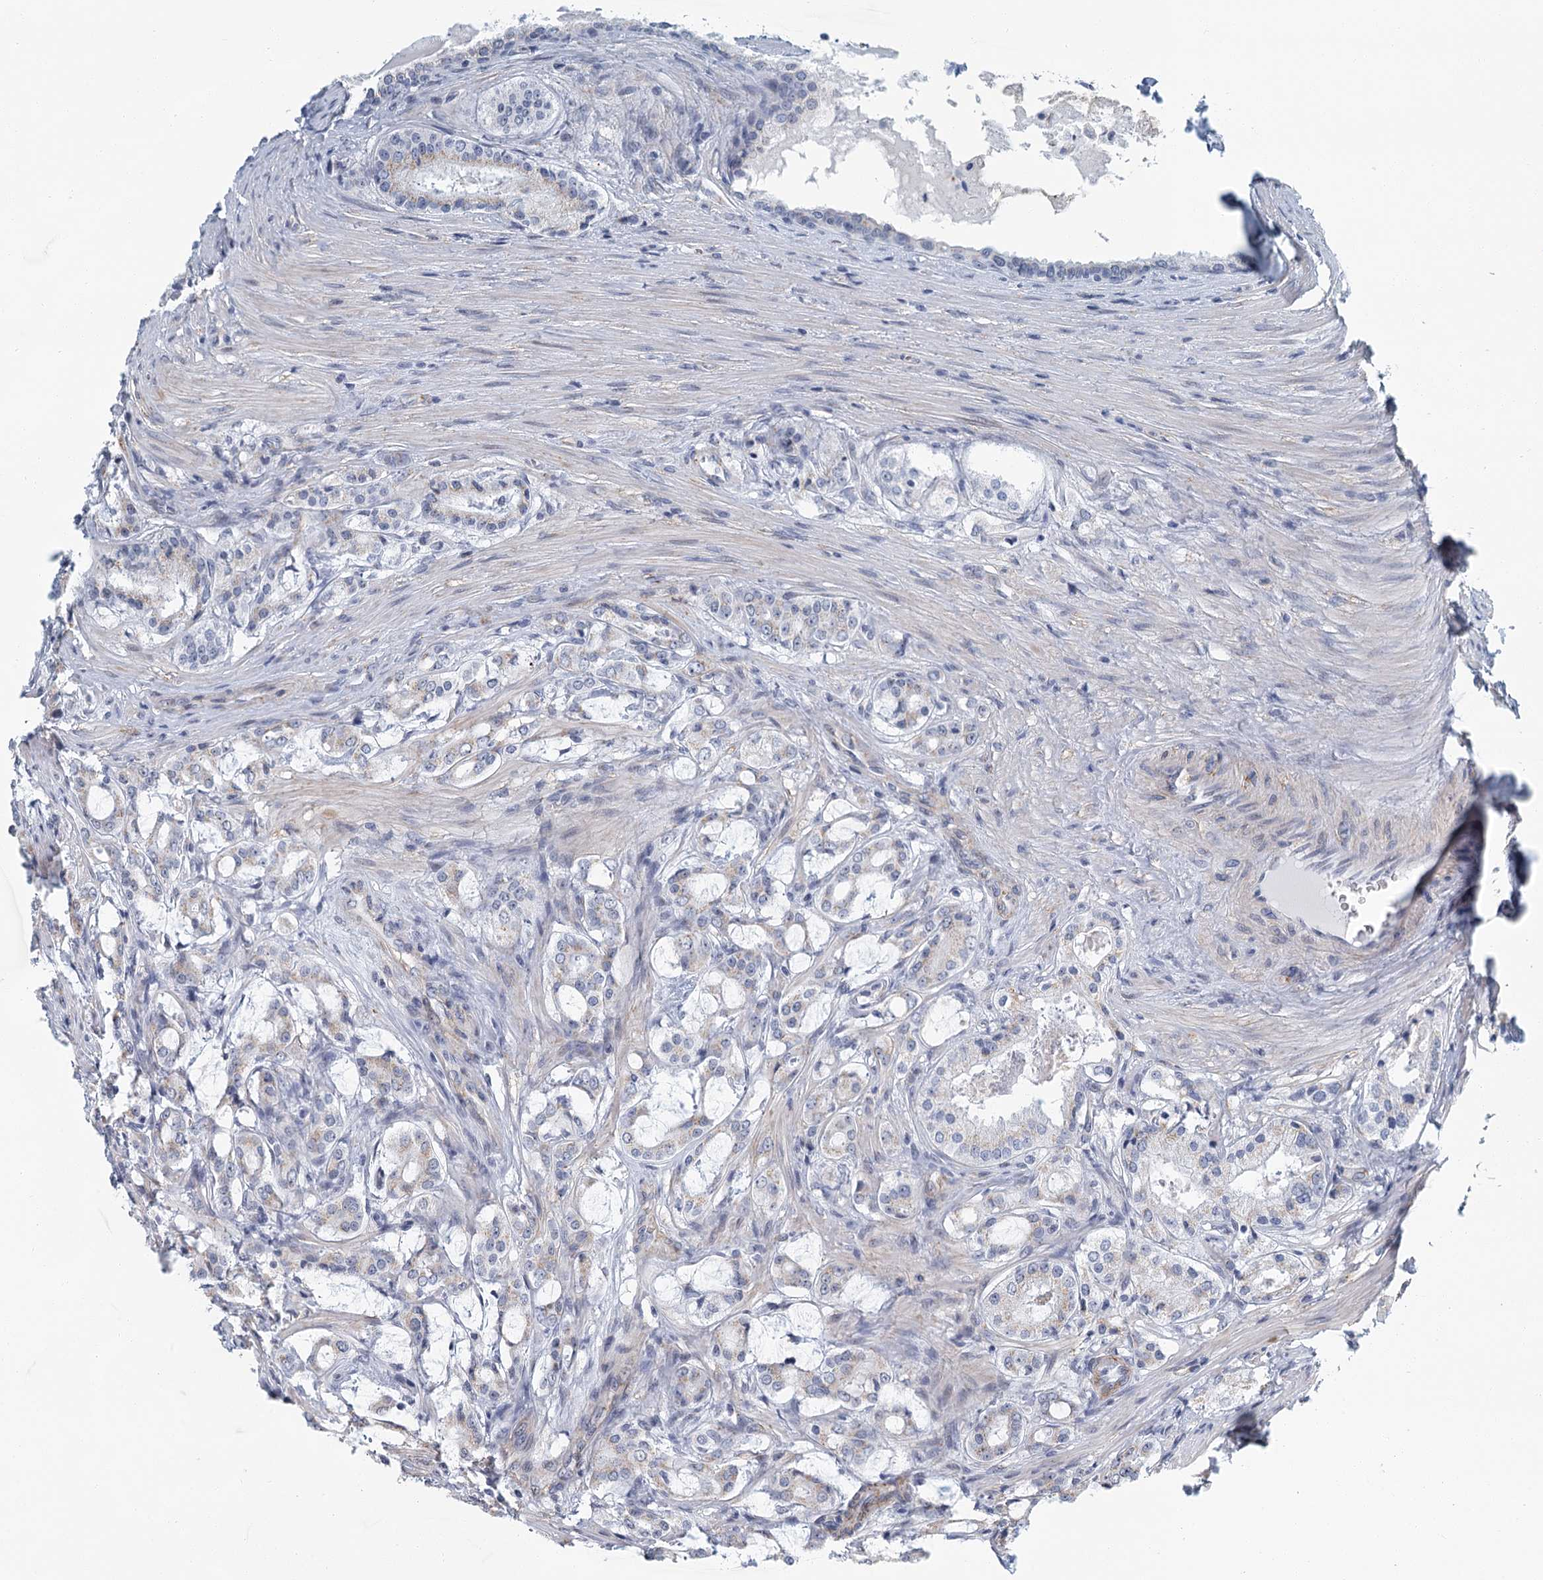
{"staining": {"intensity": "negative", "quantity": "none", "location": "none"}, "tissue": "prostate cancer", "cell_type": "Tumor cells", "image_type": "cancer", "snomed": [{"axis": "morphology", "description": "Adenocarcinoma, High grade"}, {"axis": "topography", "description": "Prostate"}], "caption": "This is an immunohistochemistry (IHC) image of human prostate adenocarcinoma (high-grade). There is no positivity in tumor cells.", "gene": "ZNF527", "patient": {"sex": "male", "age": 63}}